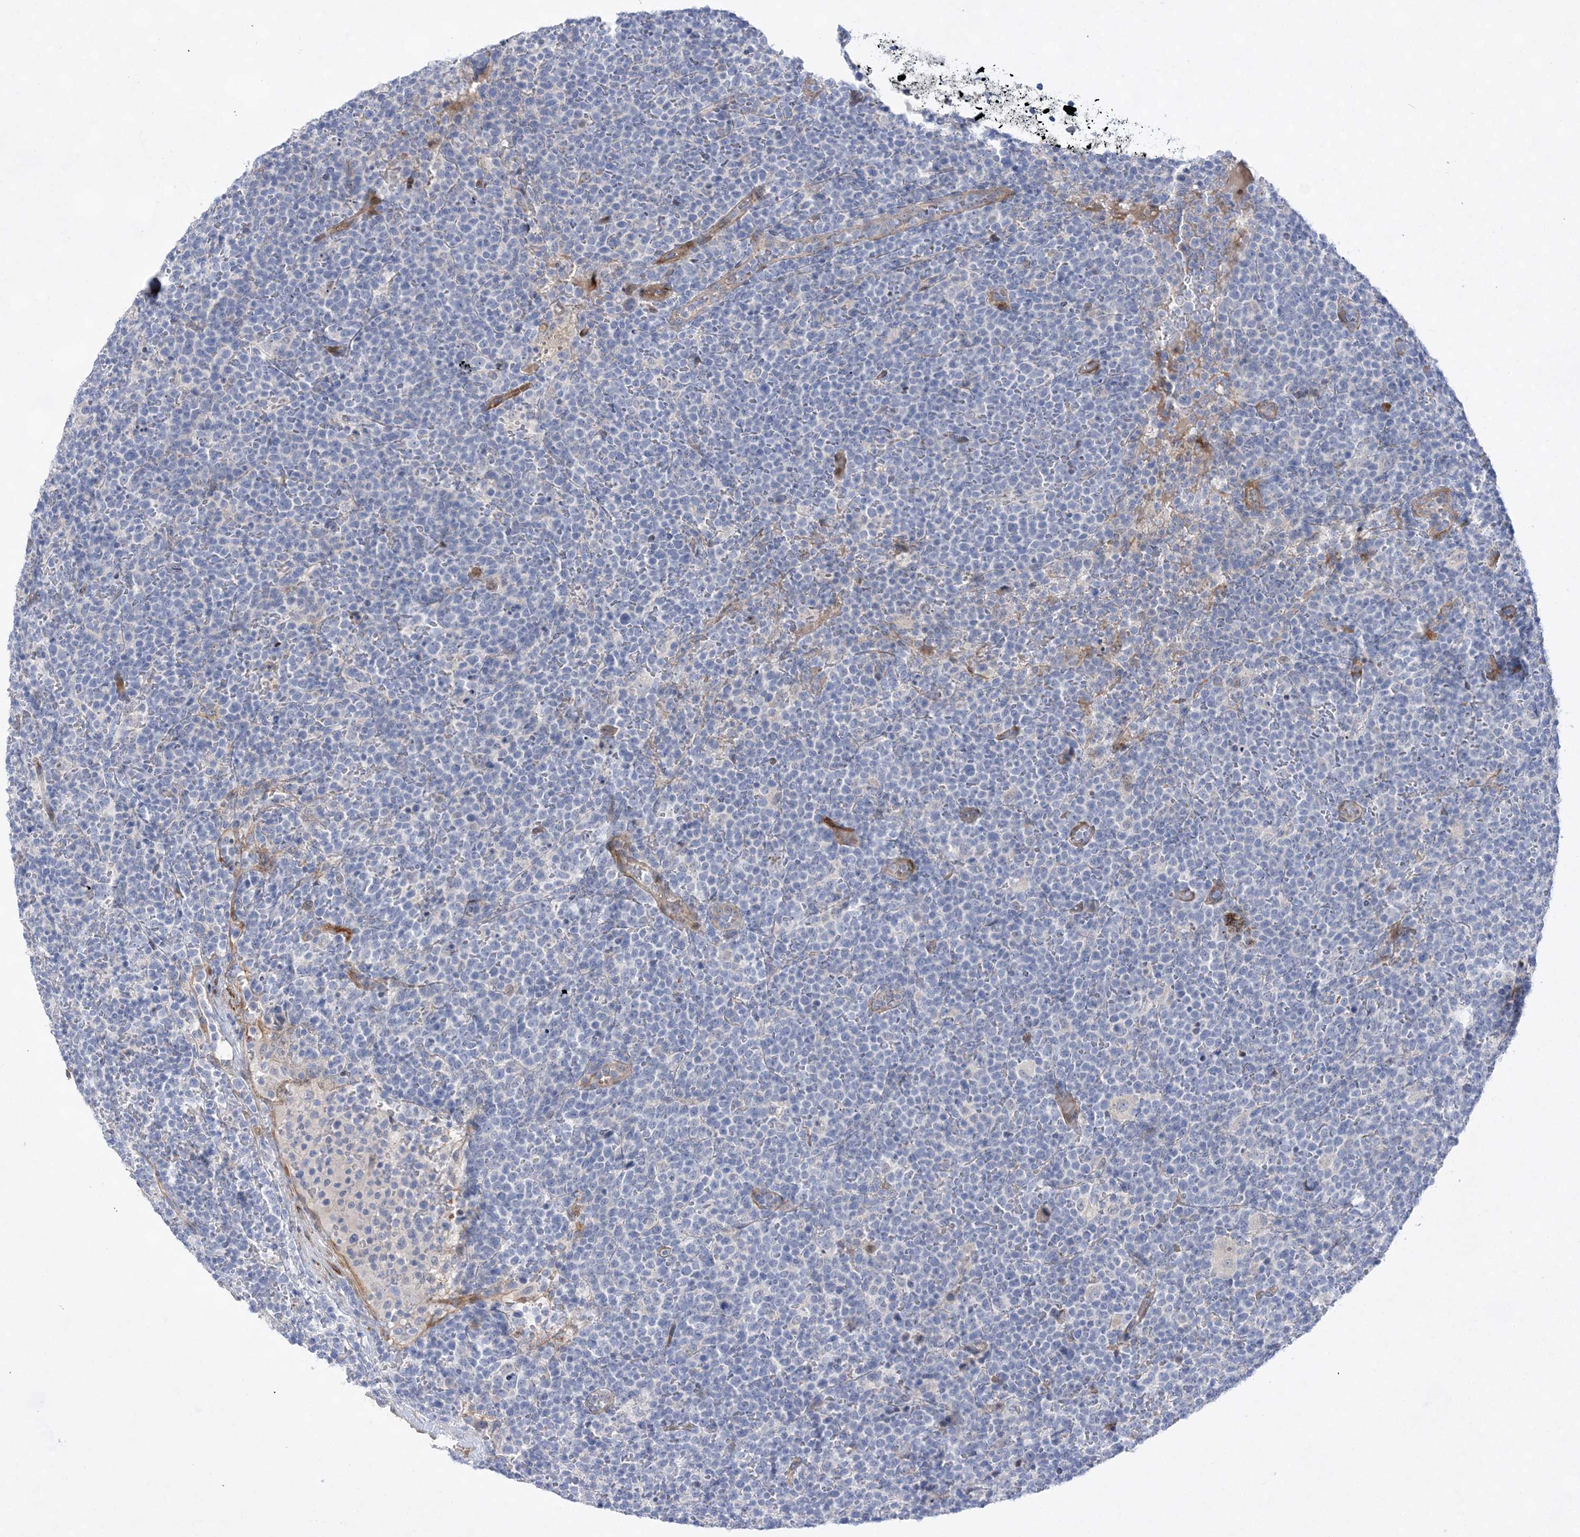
{"staining": {"intensity": "negative", "quantity": "none", "location": "none"}, "tissue": "lymphoma", "cell_type": "Tumor cells", "image_type": "cancer", "snomed": [{"axis": "morphology", "description": "Malignant lymphoma, non-Hodgkin's type, High grade"}, {"axis": "topography", "description": "Lymph node"}], "caption": "A high-resolution micrograph shows immunohistochemistry (IHC) staining of lymphoma, which demonstrates no significant expression in tumor cells.", "gene": "TMEM132B", "patient": {"sex": "male", "age": 61}}